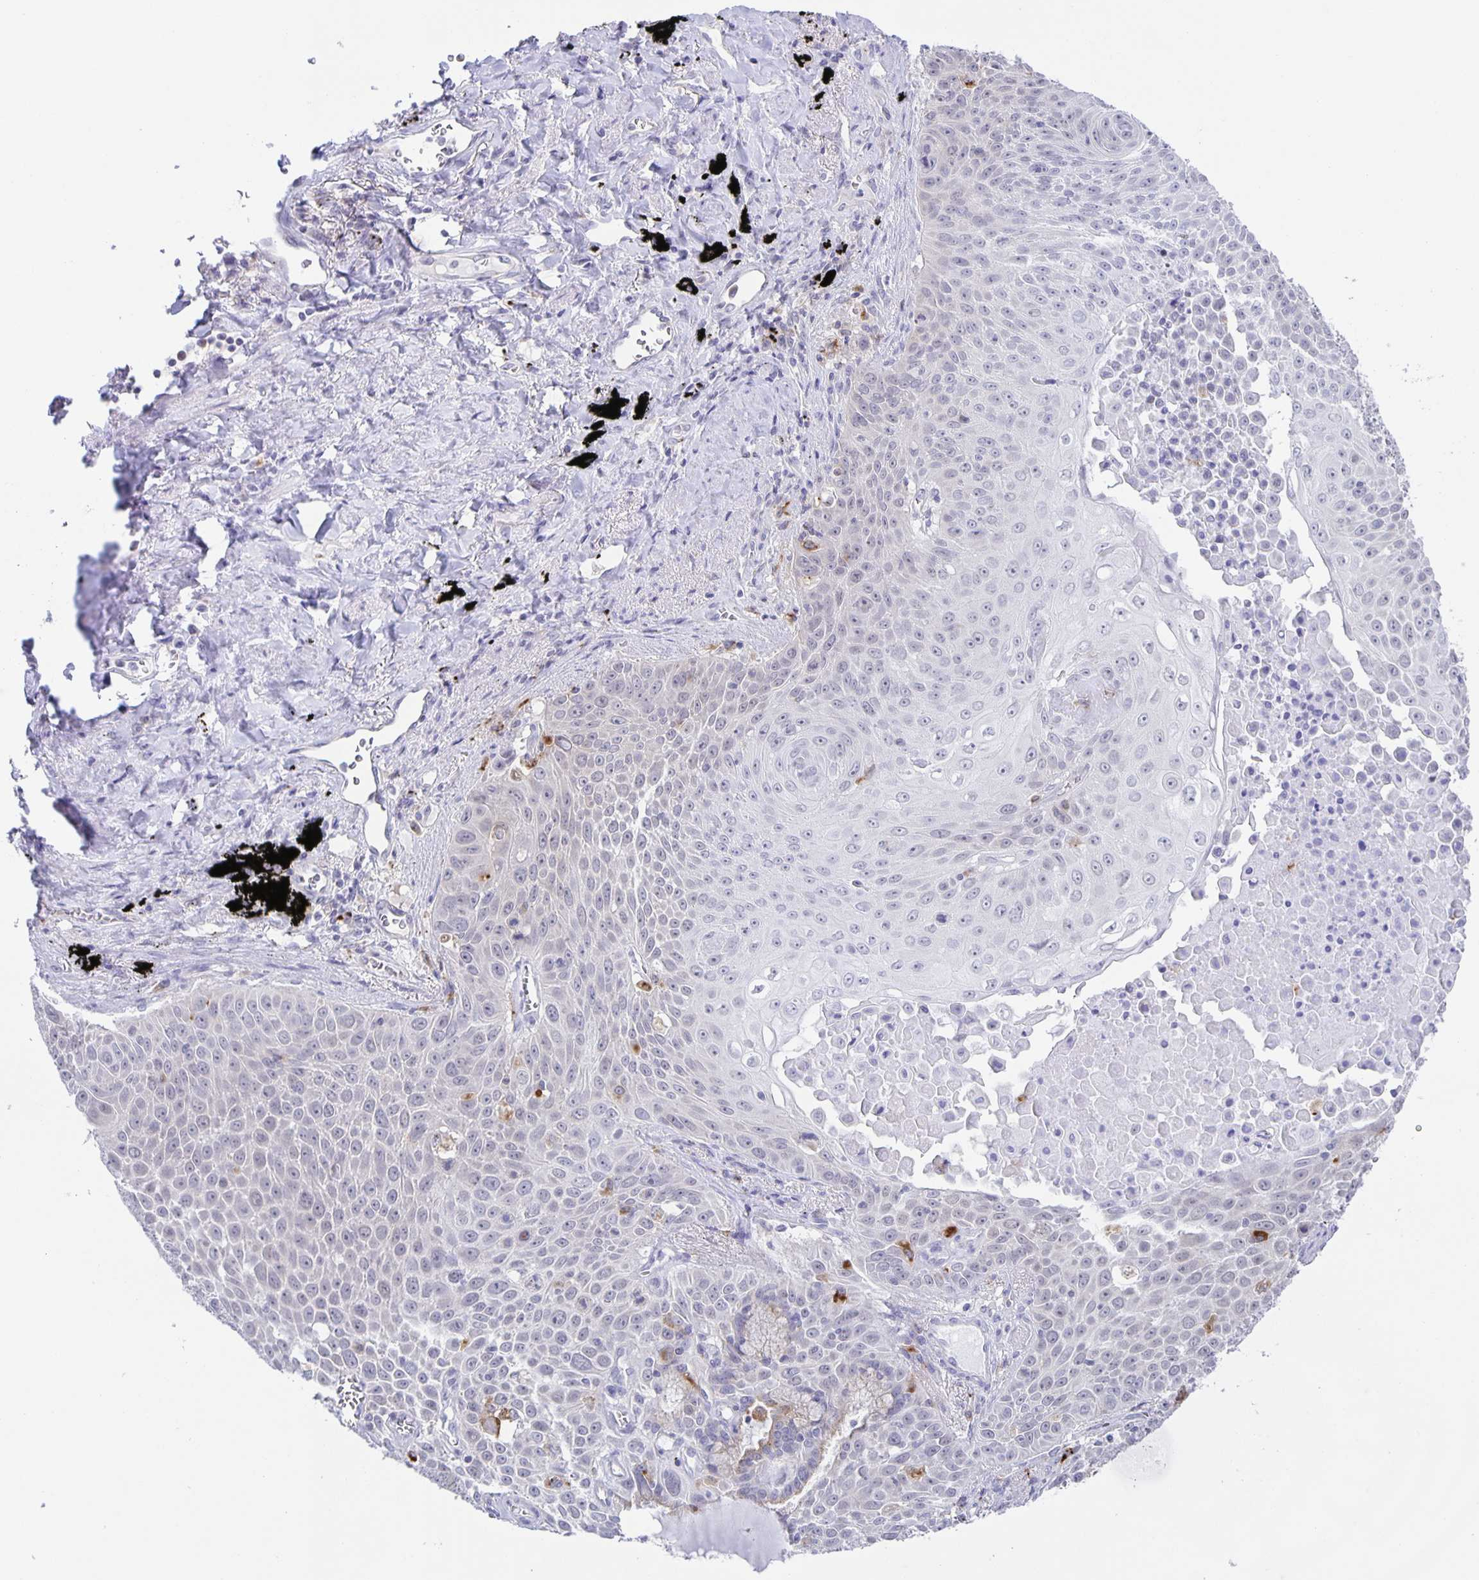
{"staining": {"intensity": "negative", "quantity": "none", "location": "none"}, "tissue": "lung cancer", "cell_type": "Tumor cells", "image_type": "cancer", "snomed": [{"axis": "morphology", "description": "Squamous cell carcinoma, NOS"}, {"axis": "morphology", "description": "Squamous cell carcinoma, metastatic, NOS"}, {"axis": "topography", "description": "Lymph node"}, {"axis": "topography", "description": "Lung"}], "caption": "Metastatic squamous cell carcinoma (lung) was stained to show a protein in brown. There is no significant staining in tumor cells.", "gene": "LIPA", "patient": {"sex": "female", "age": 62}}